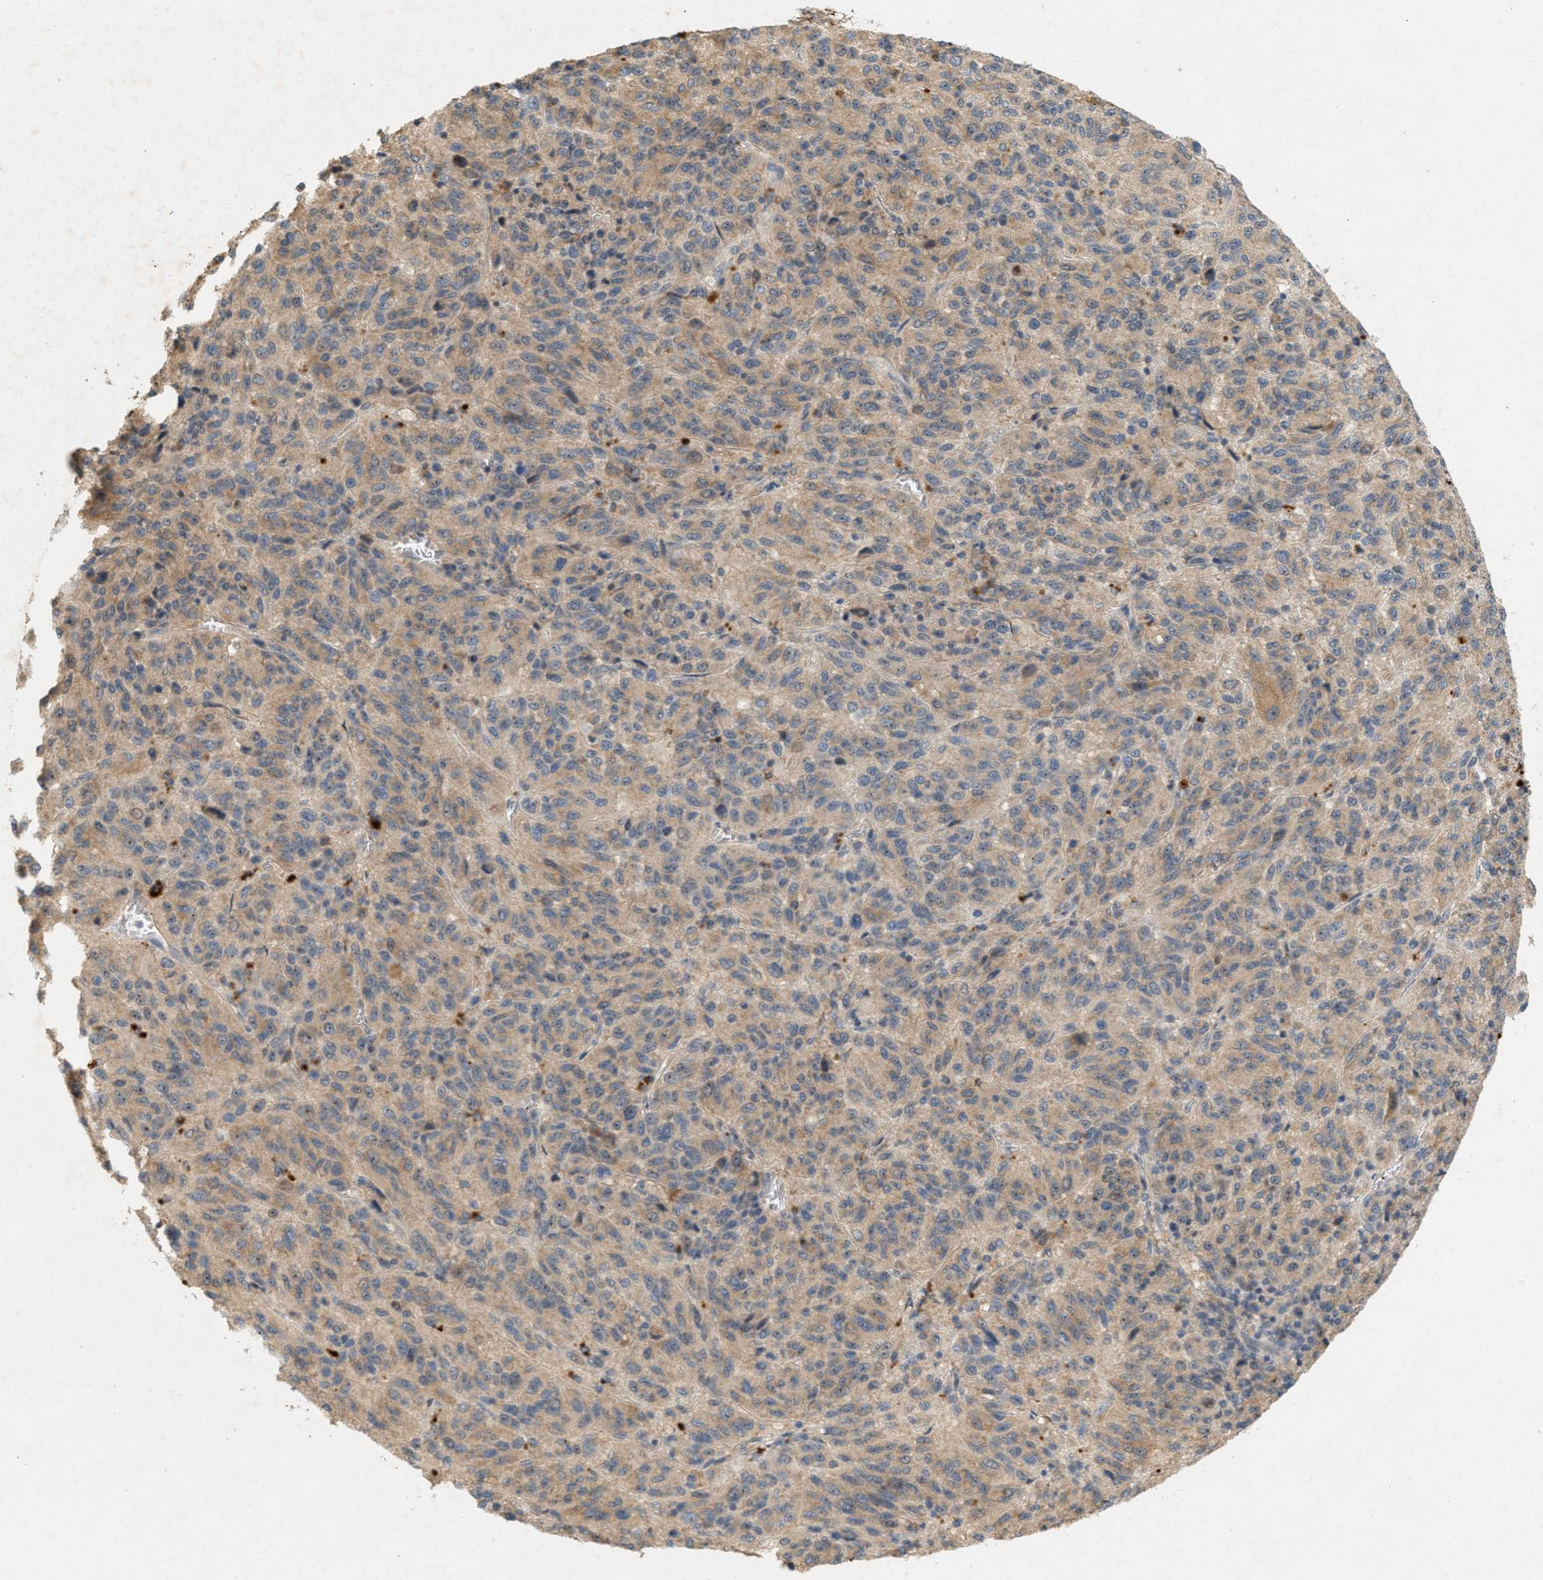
{"staining": {"intensity": "weak", "quantity": ">75%", "location": "cytoplasmic/membranous"}, "tissue": "melanoma", "cell_type": "Tumor cells", "image_type": "cancer", "snomed": [{"axis": "morphology", "description": "Malignant melanoma, Metastatic site"}, {"axis": "topography", "description": "Lung"}], "caption": "This is a histology image of IHC staining of melanoma, which shows weak expression in the cytoplasmic/membranous of tumor cells.", "gene": "DCAF7", "patient": {"sex": "male", "age": 64}}